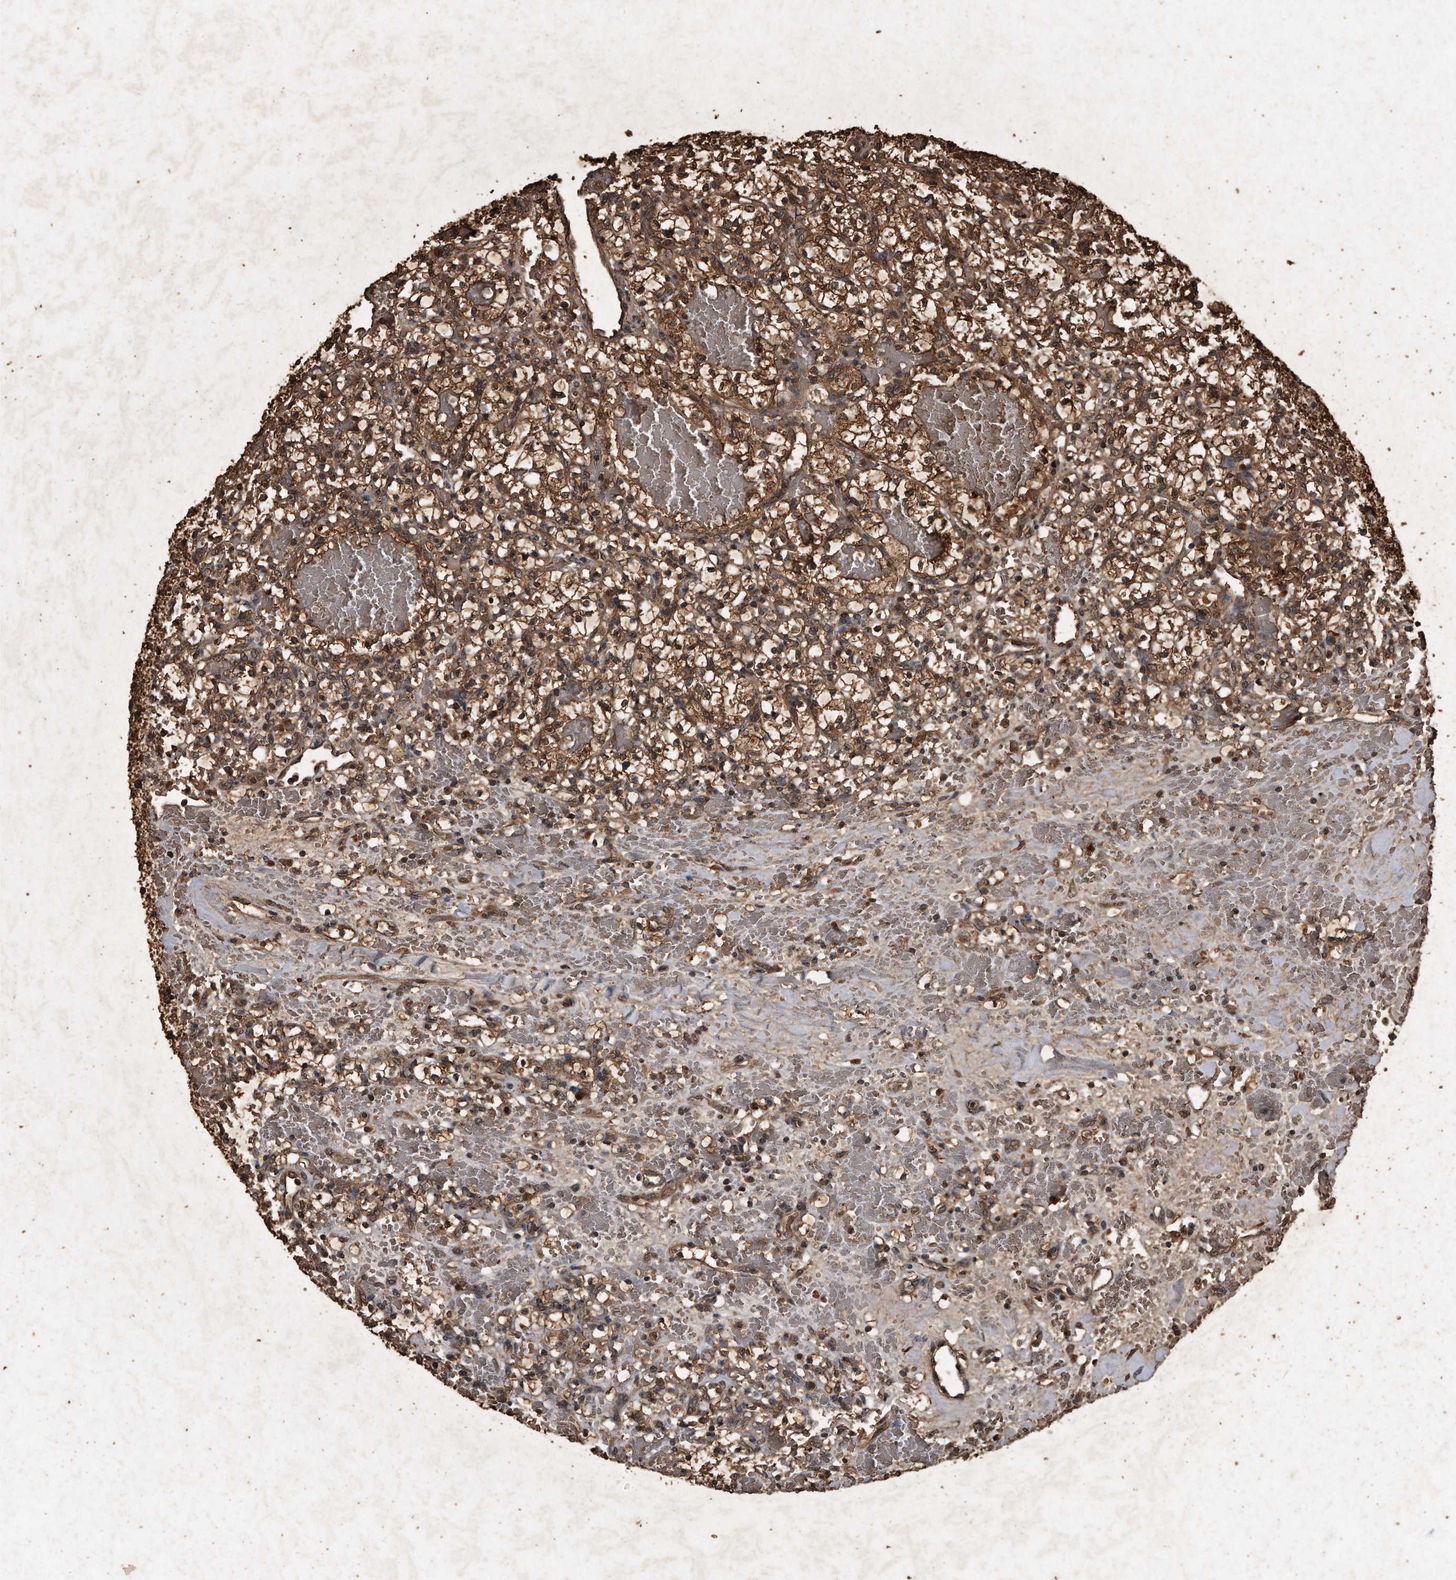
{"staining": {"intensity": "strong", "quantity": ">75%", "location": "cytoplasmic/membranous"}, "tissue": "renal cancer", "cell_type": "Tumor cells", "image_type": "cancer", "snomed": [{"axis": "morphology", "description": "Adenocarcinoma, NOS"}, {"axis": "topography", "description": "Kidney"}], "caption": "Immunohistochemistry image of renal cancer stained for a protein (brown), which demonstrates high levels of strong cytoplasmic/membranous expression in approximately >75% of tumor cells.", "gene": "CFLAR", "patient": {"sex": "female", "age": 60}}